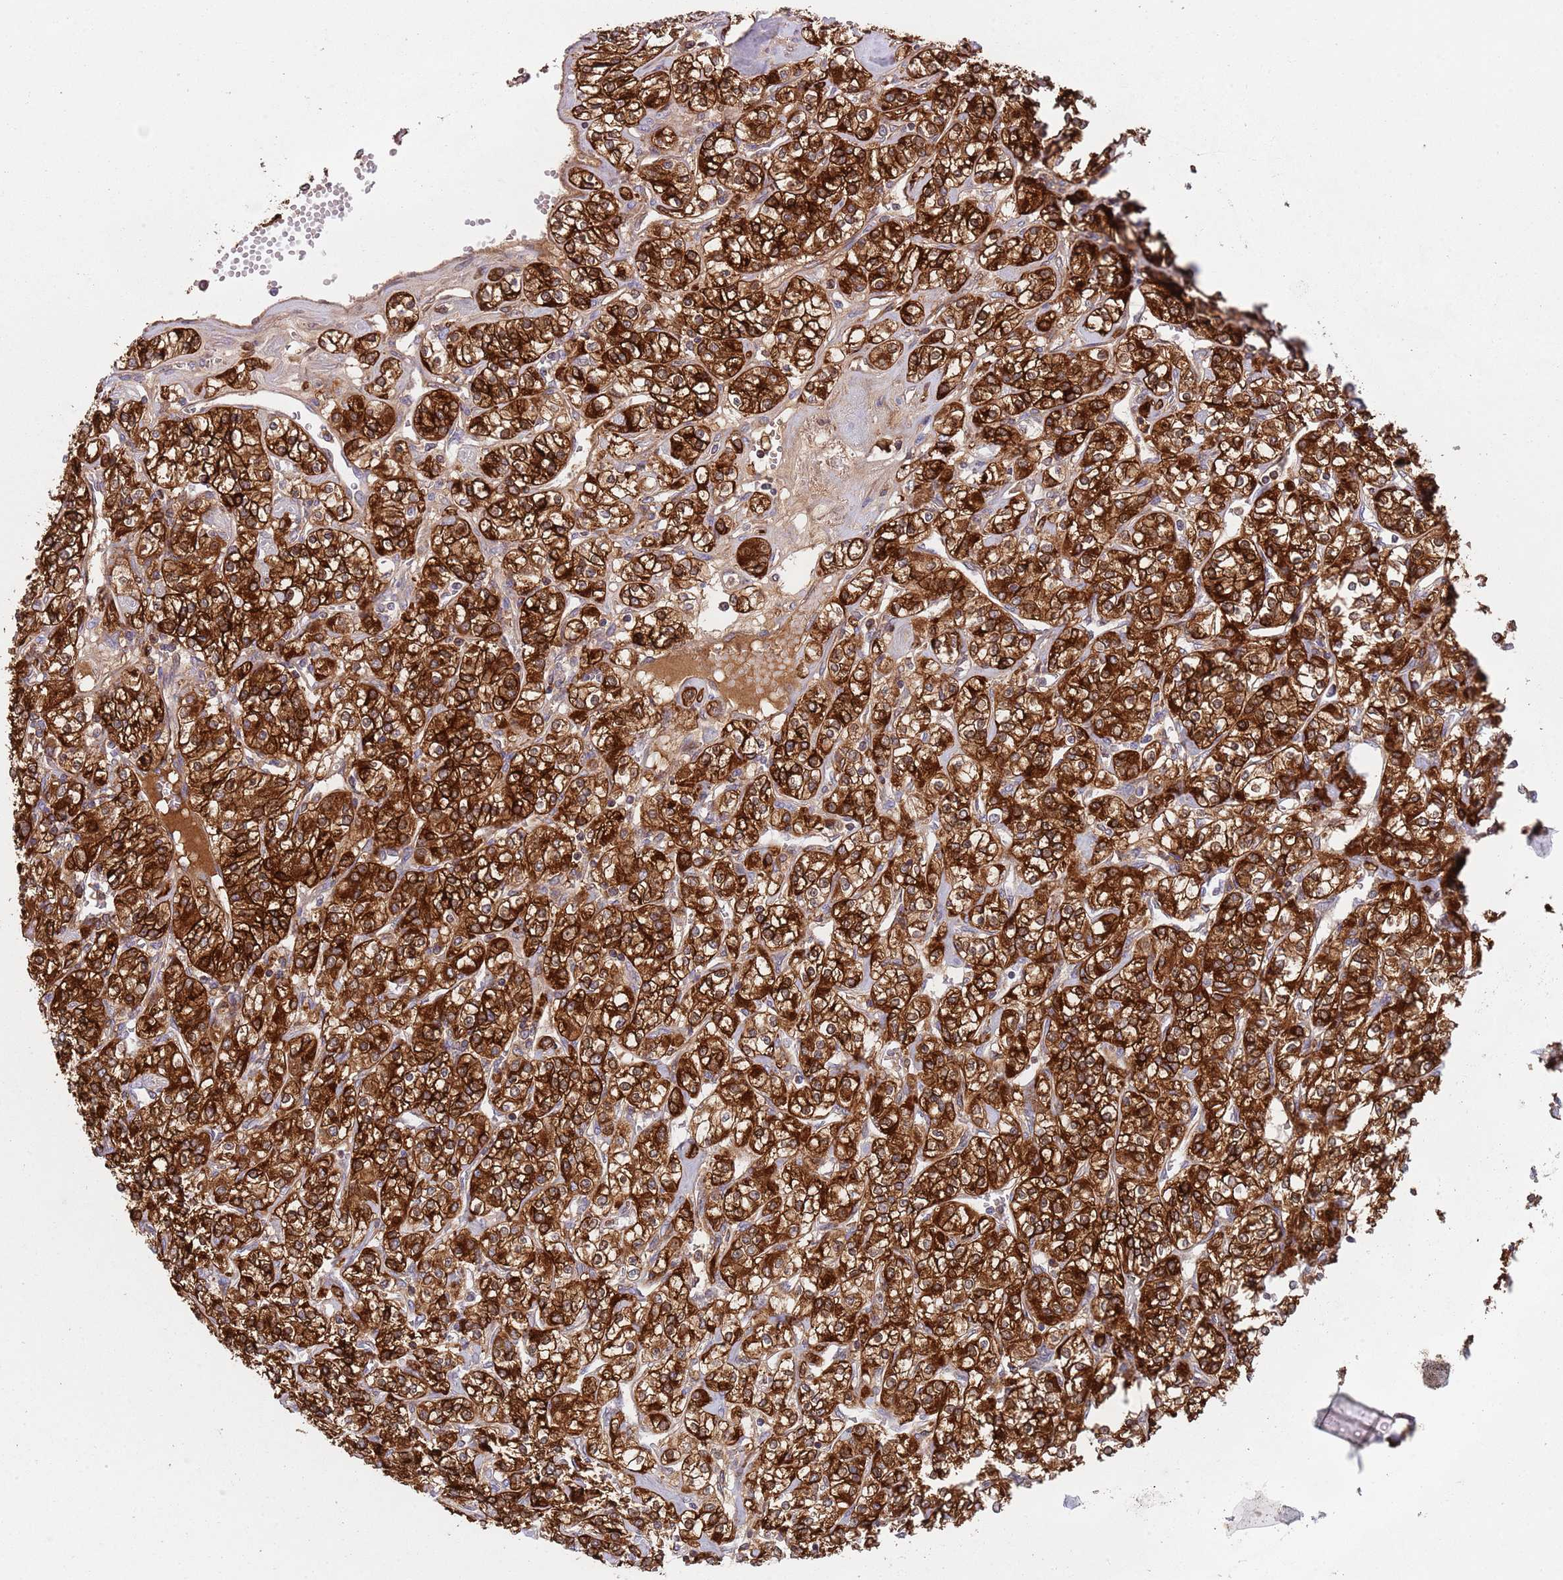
{"staining": {"intensity": "strong", "quantity": ">75%", "location": "cytoplasmic/membranous"}, "tissue": "renal cancer", "cell_type": "Tumor cells", "image_type": "cancer", "snomed": [{"axis": "morphology", "description": "Adenocarcinoma, NOS"}, {"axis": "topography", "description": "Kidney"}], "caption": "Renal cancer stained with a brown dye exhibits strong cytoplasmic/membranous positive positivity in approximately >75% of tumor cells.", "gene": "ZMYM5", "patient": {"sex": "male", "age": 77}}